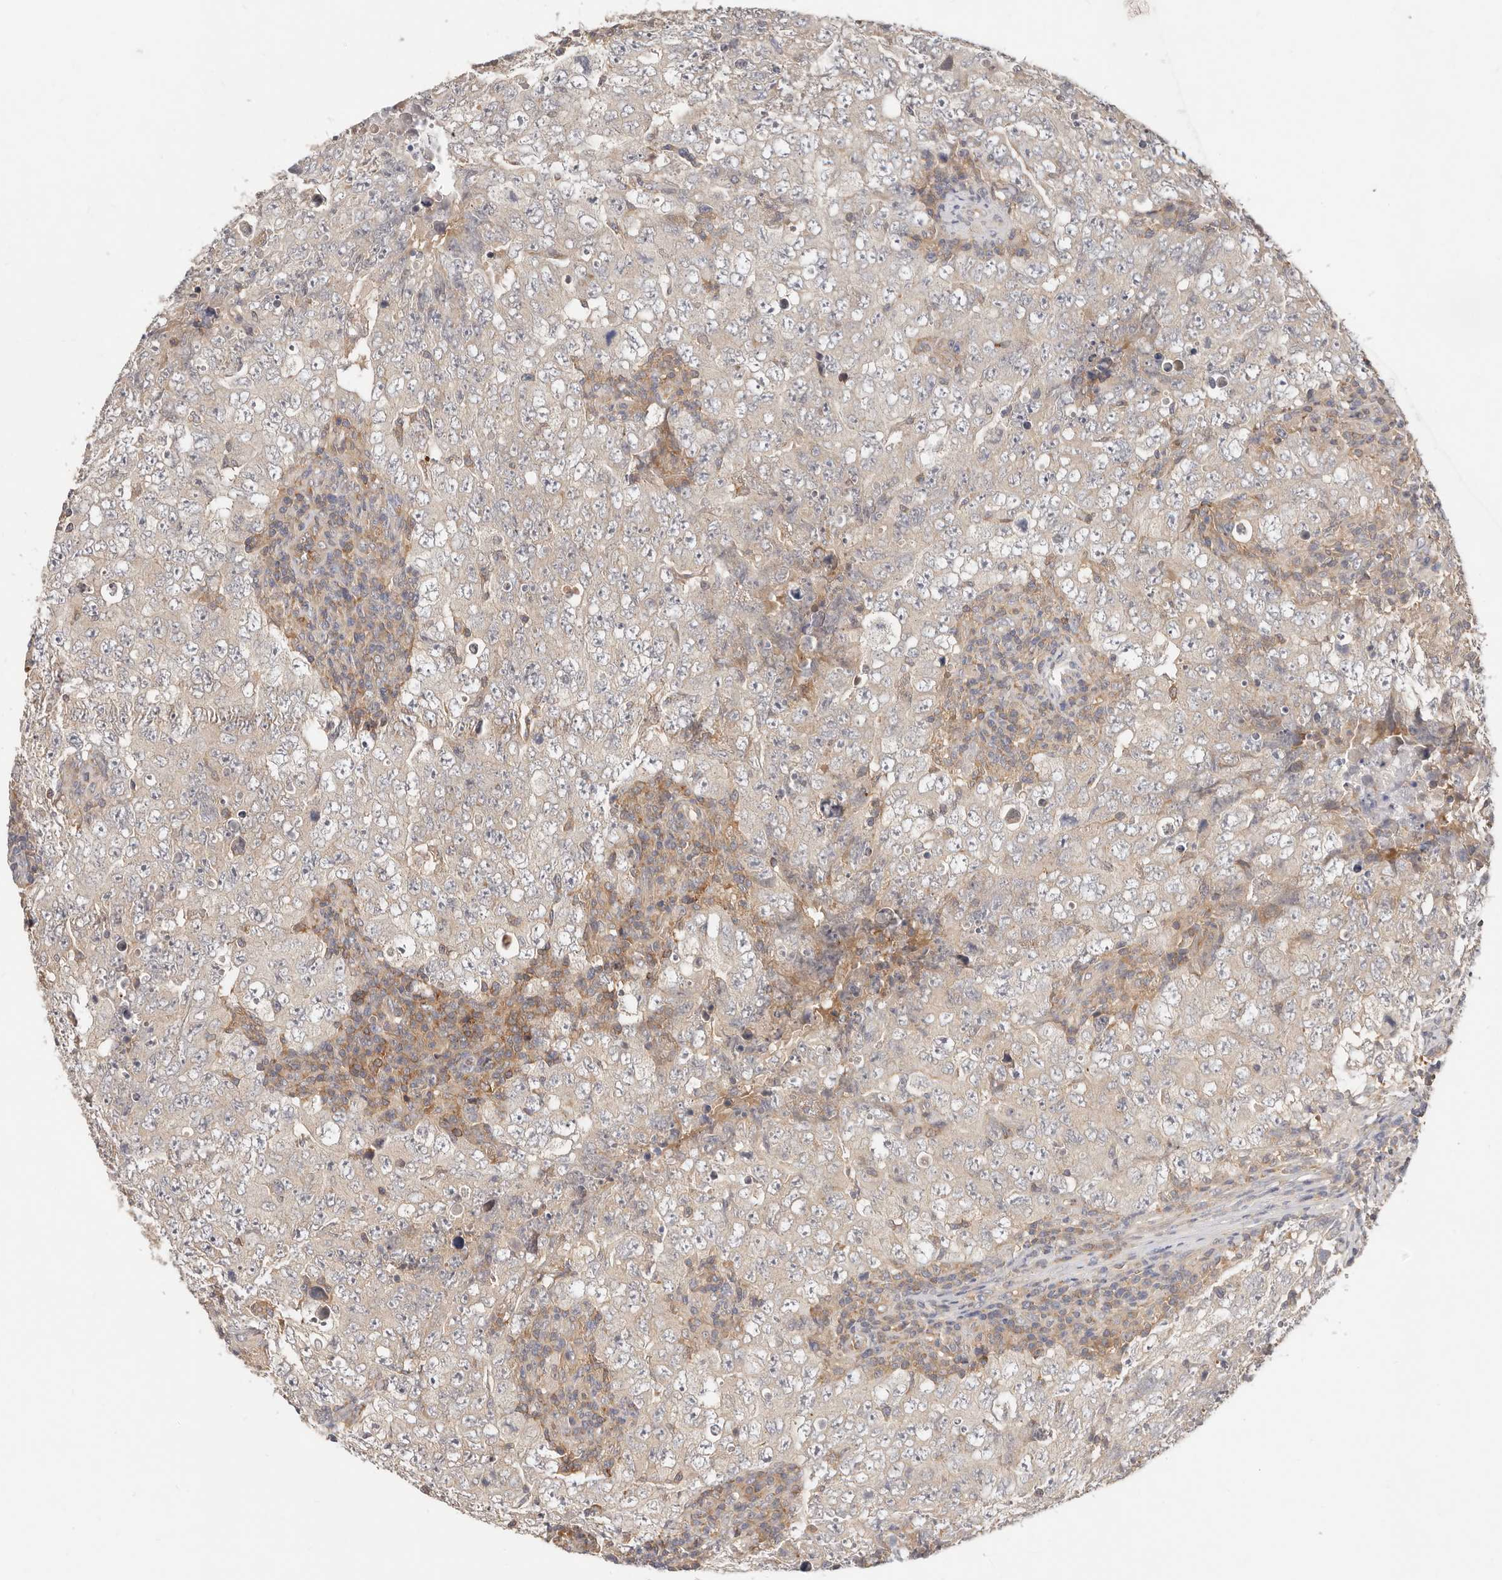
{"staining": {"intensity": "weak", "quantity": "<25%", "location": "cytoplasmic/membranous"}, "tissue": "testis cancer", "cell_type": "Tumor cells", "image_type": "cancer", "snomed": [{"axis": "morphology", "description": "Carcinoma, Embryonal, NOS"}, {"axis": "topography", "description": "Testis"}], "caption": "Immunohistochemistry (IHC) of human testis cancer displays no expression in tumor cells.", "gene": "DTNBP1", "patient": {"sex": "male", "age": 26}}